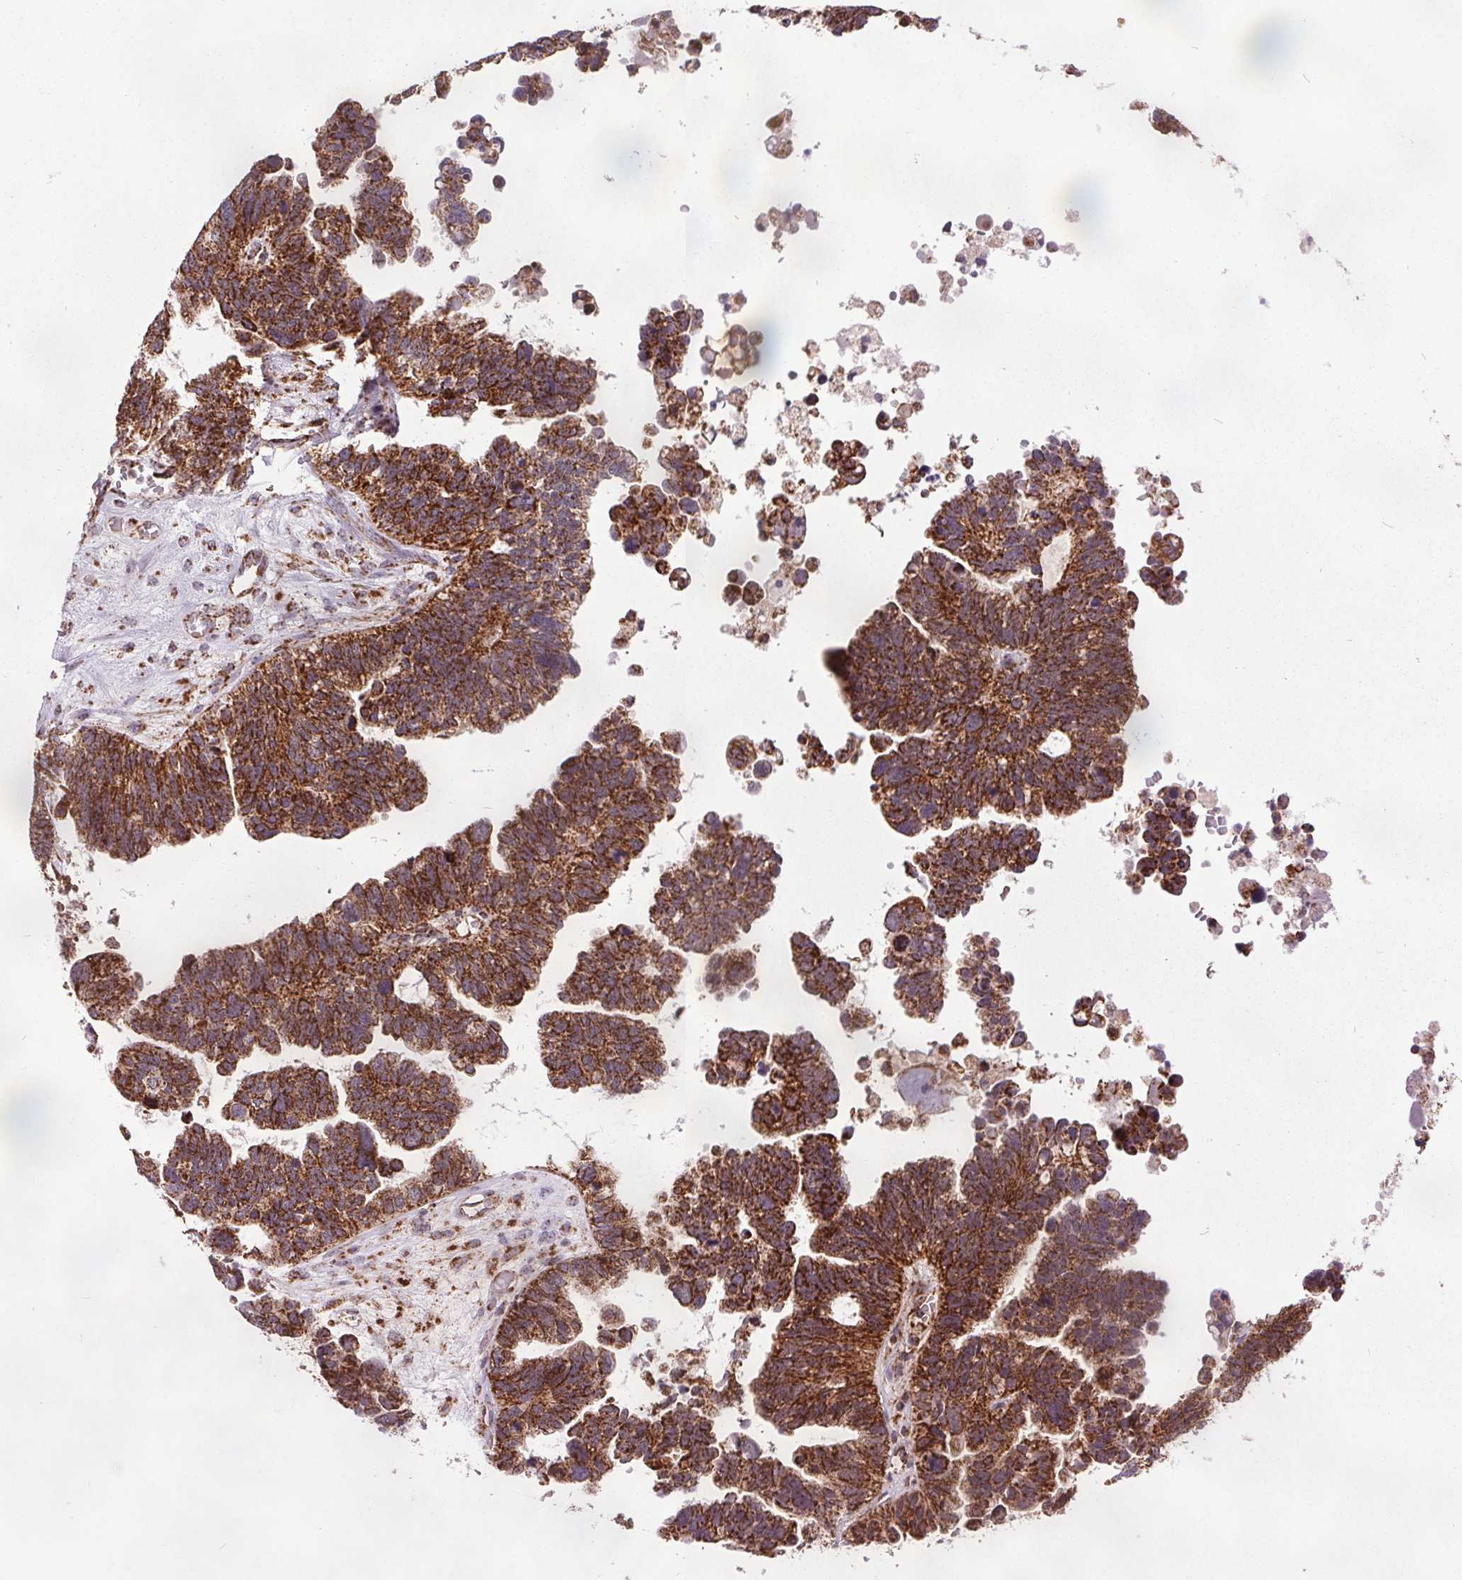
{"staining": {"intensity": "strong", "quantity": ">75%", "location": "cytoplasmic/membranous"}, "tissue": "ovarian cancer", "cell_type": "Tumor cells", "image_type": "cancer", "snomed": [{"axis": "morphology", "description": "Cystadenocarcinoma, serous, NOS"}, {"axis": "topography", "description": "Ovary"}], "caption": "Ovarian cancer stained with DAB IHC shows high levels of strong cytoplasmic/membranous staining in about >75% of tumor cells.", "gene": "NDUFS6", "patient": {"sex": "female", "age": 60}}